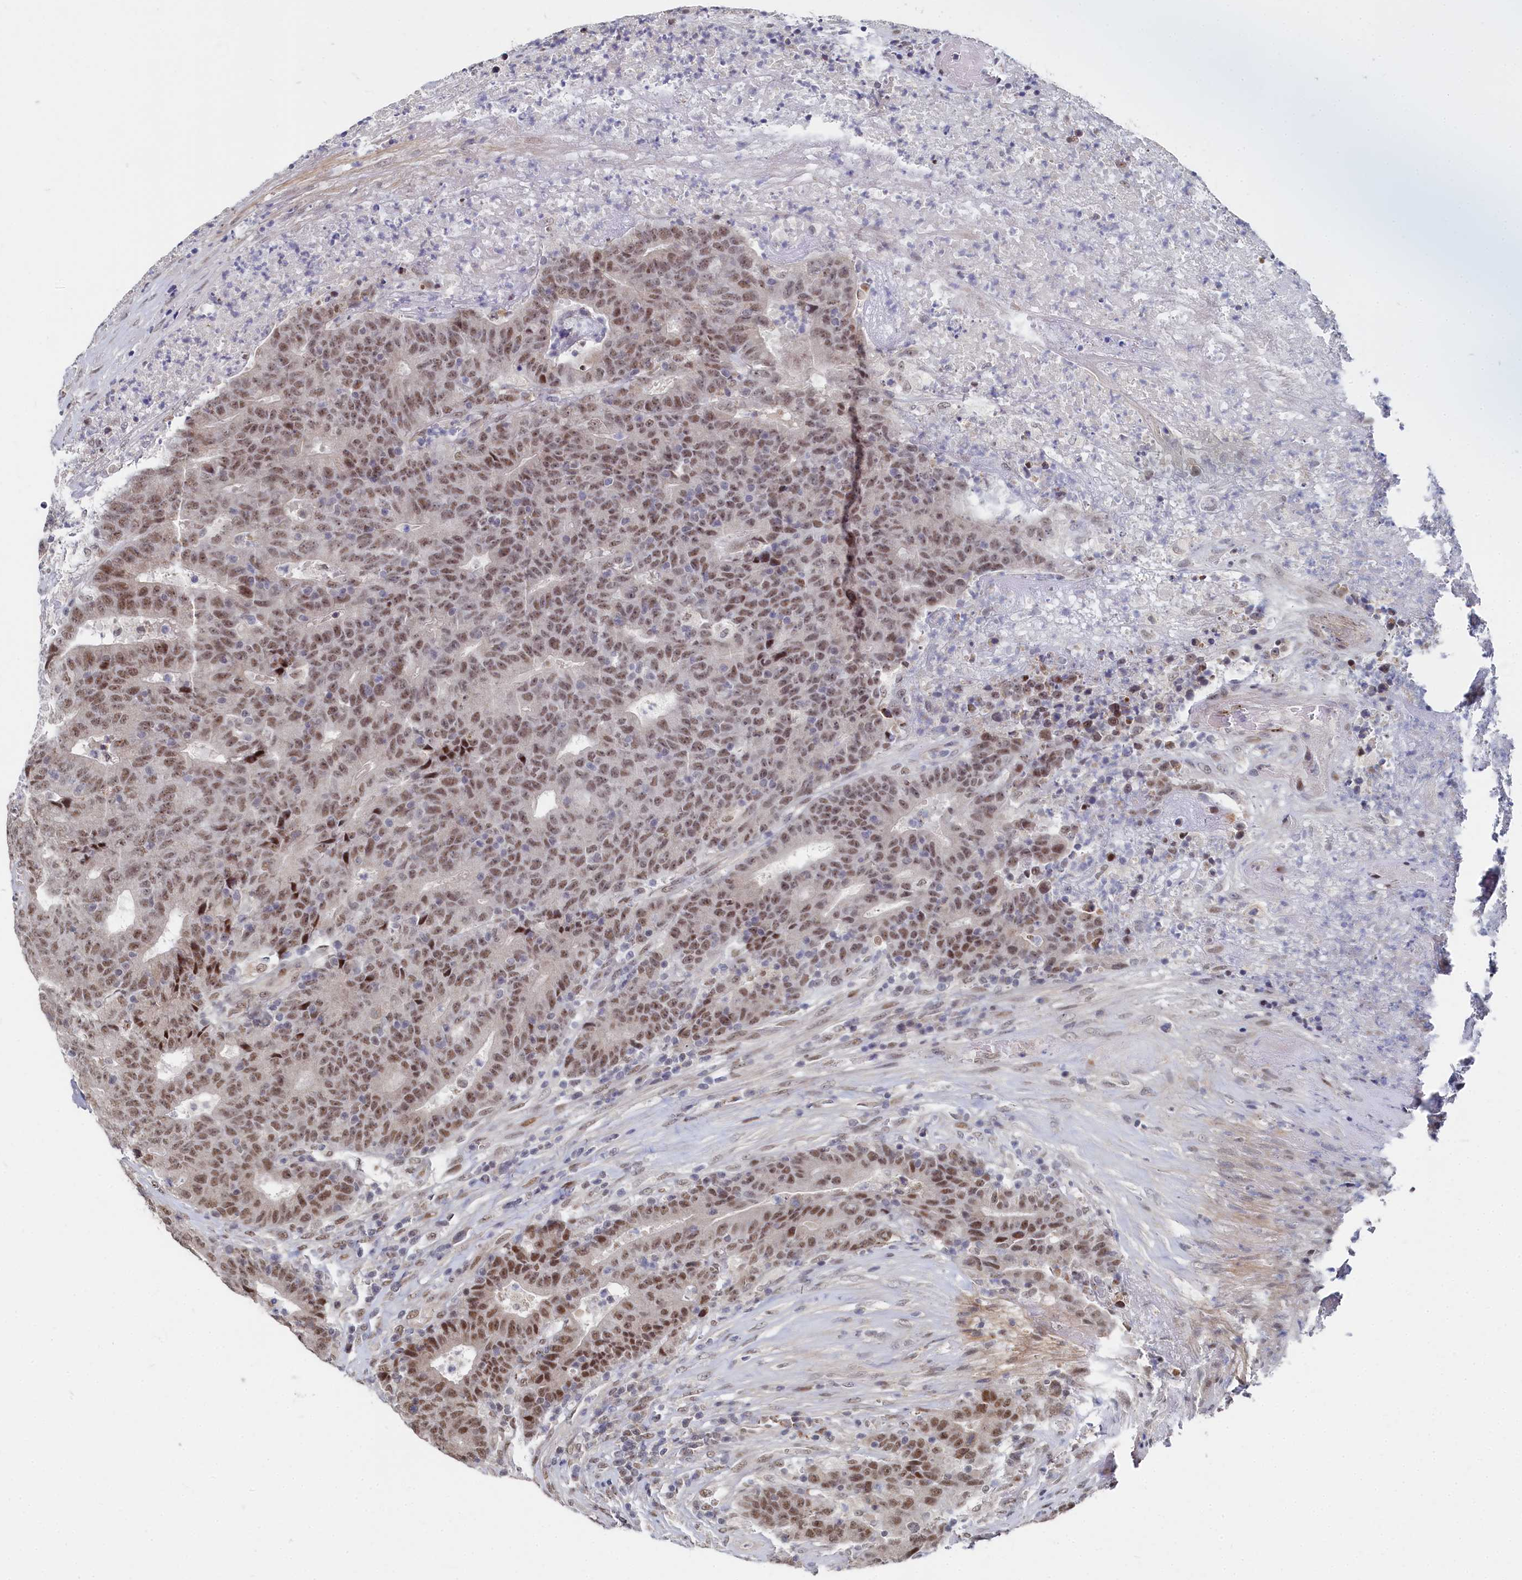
{"staining": {"intensity": "moderate", "quantity": ">75%", "location": "nuclear"}, "tissue": "colorectal cancer", "cell_type": "Tumor cells", "image_type": "cancer", "snomed": [{"axis": "morphology", "description": "Adenocarcinoma, NOS"}, {"axis": "topography", "description": "Colon"}], "caption": "The histopathology image reveals staining of adenocarcinoma (colorectal), revealing moderate nuclear protein positivity (brown color) within tumor cells.", "gene": "BUB3", "patient": {"sex": "female", "age": 75}}